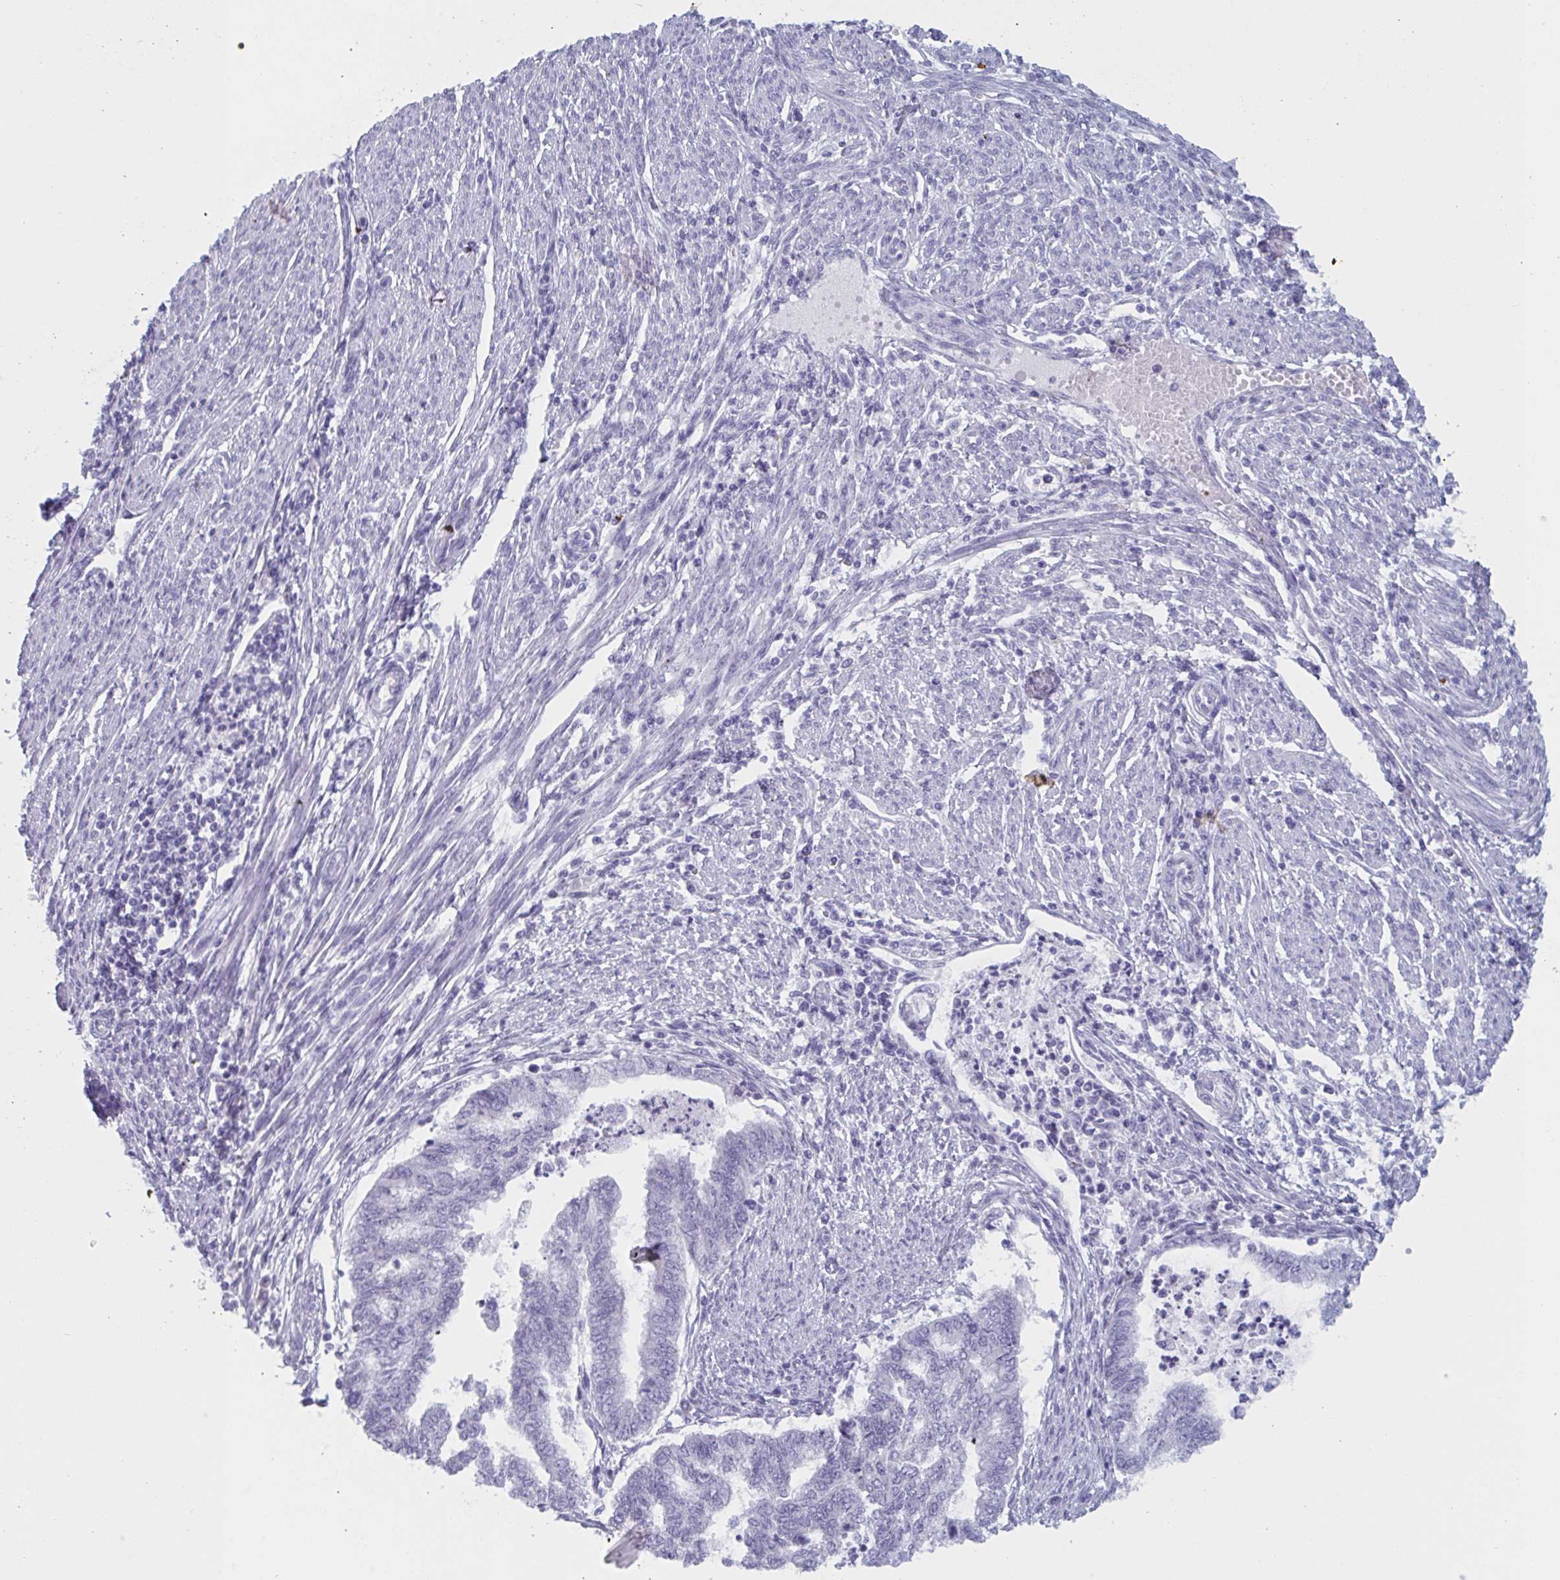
{"staining": {"intensity": "negative", "quantity": "none", "location": "none"}, "tissue": "endometrial cancer", "cell_type": "Tumor cells", "image_type": "cancer", "snomed": [{"axis": "morphology", "description": "Adenocarcinoma, NOS"}, {"axis": "topography", "description": "Endometrium"}], "caption": "Endometrial adenocarcinoma stained for a protein using IHC demonstrates no positivity tumor cells.", "gene": "HSD11B2", "patient": {"sex": "female", "age": 79}}